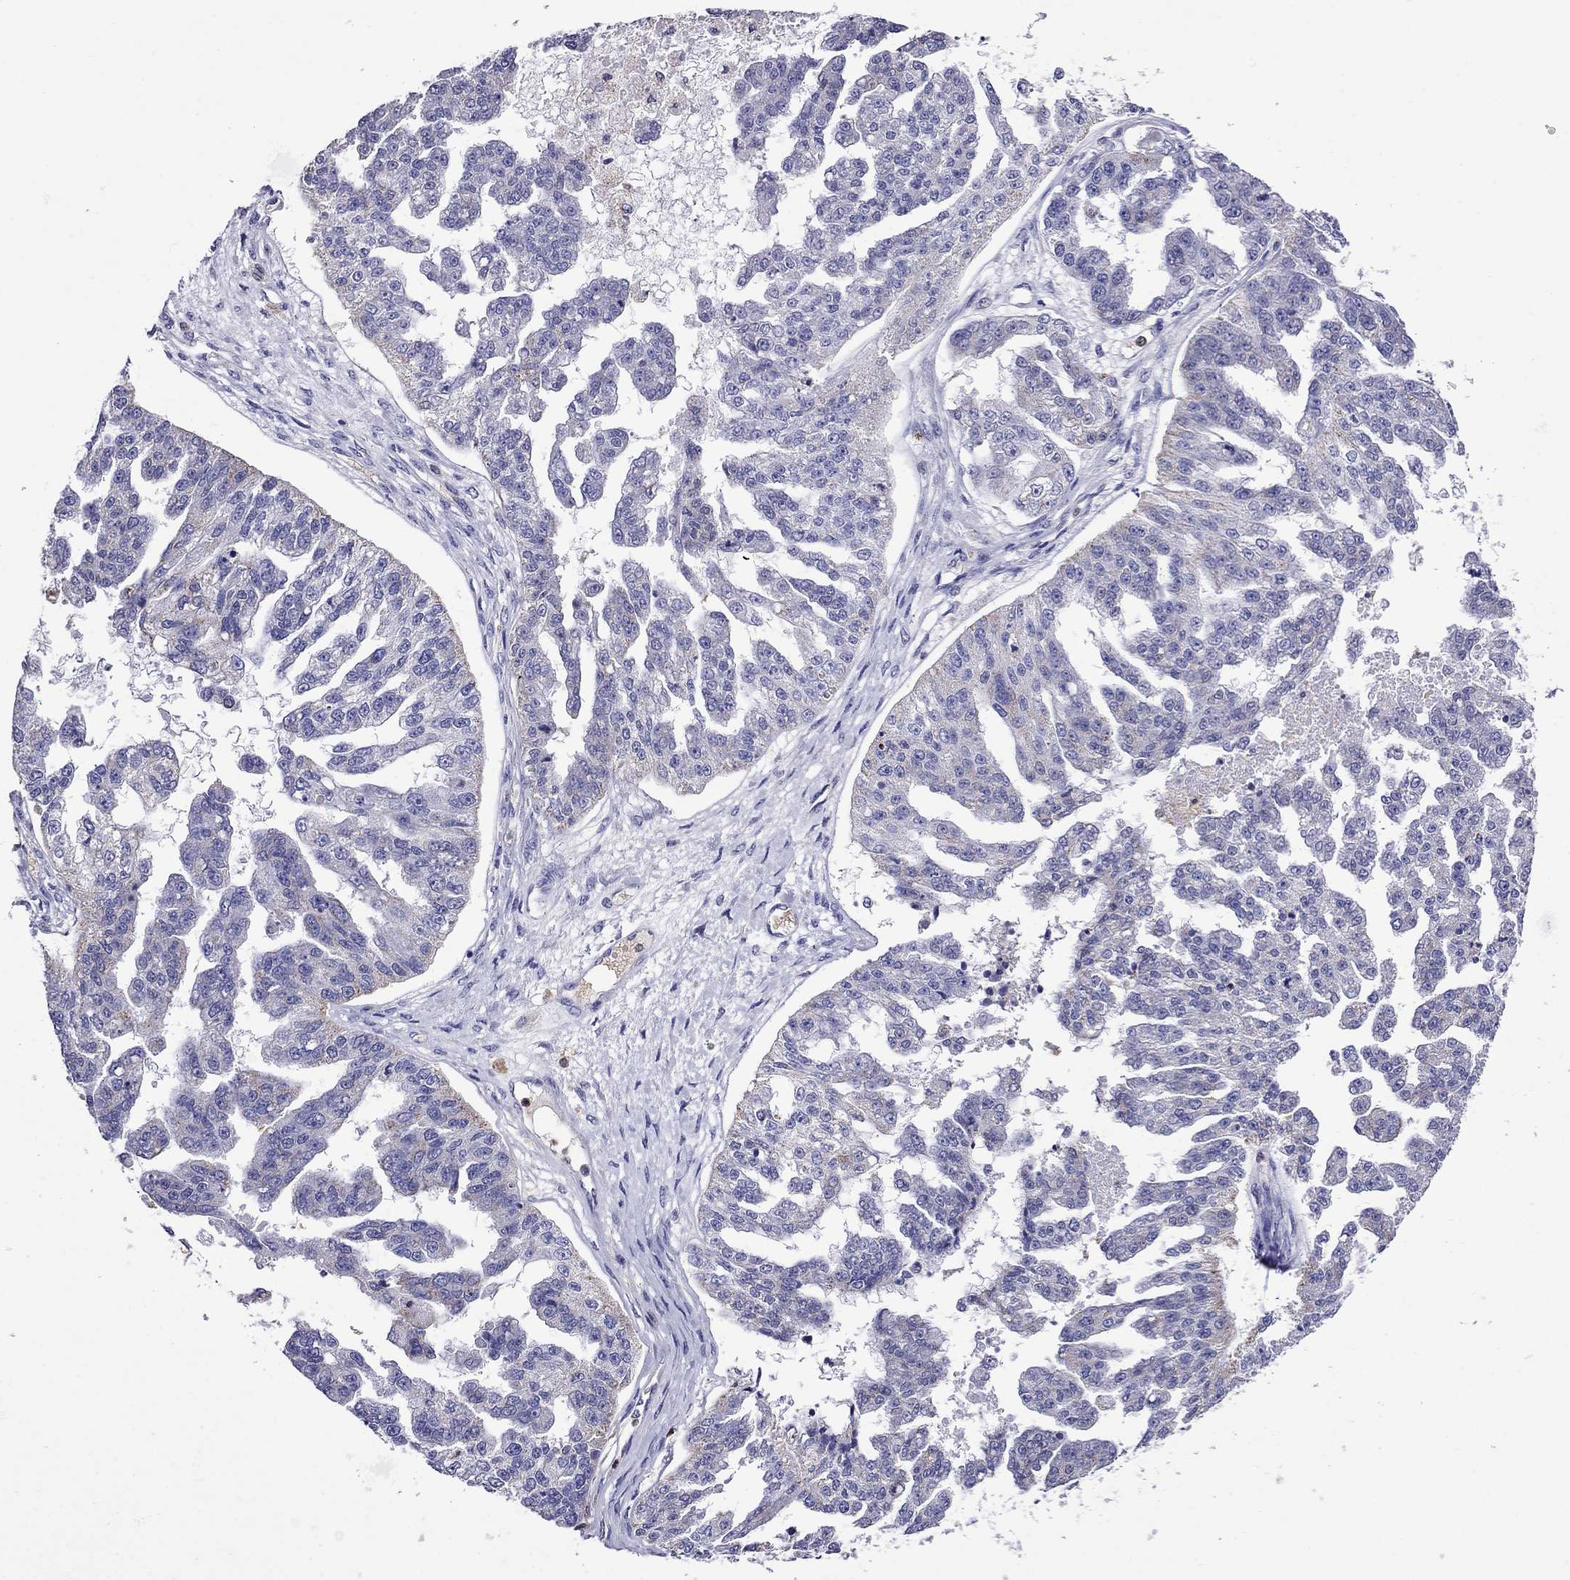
{"staining": {"intensity": "weak", "quantity": "<25%", "location": "cytoplasmic/membranous"}, "tissue": "ovarian cancer", "cell_type": "Tumor cells", "image_type": "cancer", "snomed": [{"axis": "morphology", "description": "Cystadenocarcinoma, serous, NOS"}, {"axis": "topography", "description": "Ovary"}], "caption": "Ovarian cancer was stained to show a protein in brown. There is no significant positivity in tumor cells. (Immunohistochemistry, brightfield microscopy, high magnification).", "gene": "SCG2", "patient": {"sex": "female", "age": 58}}